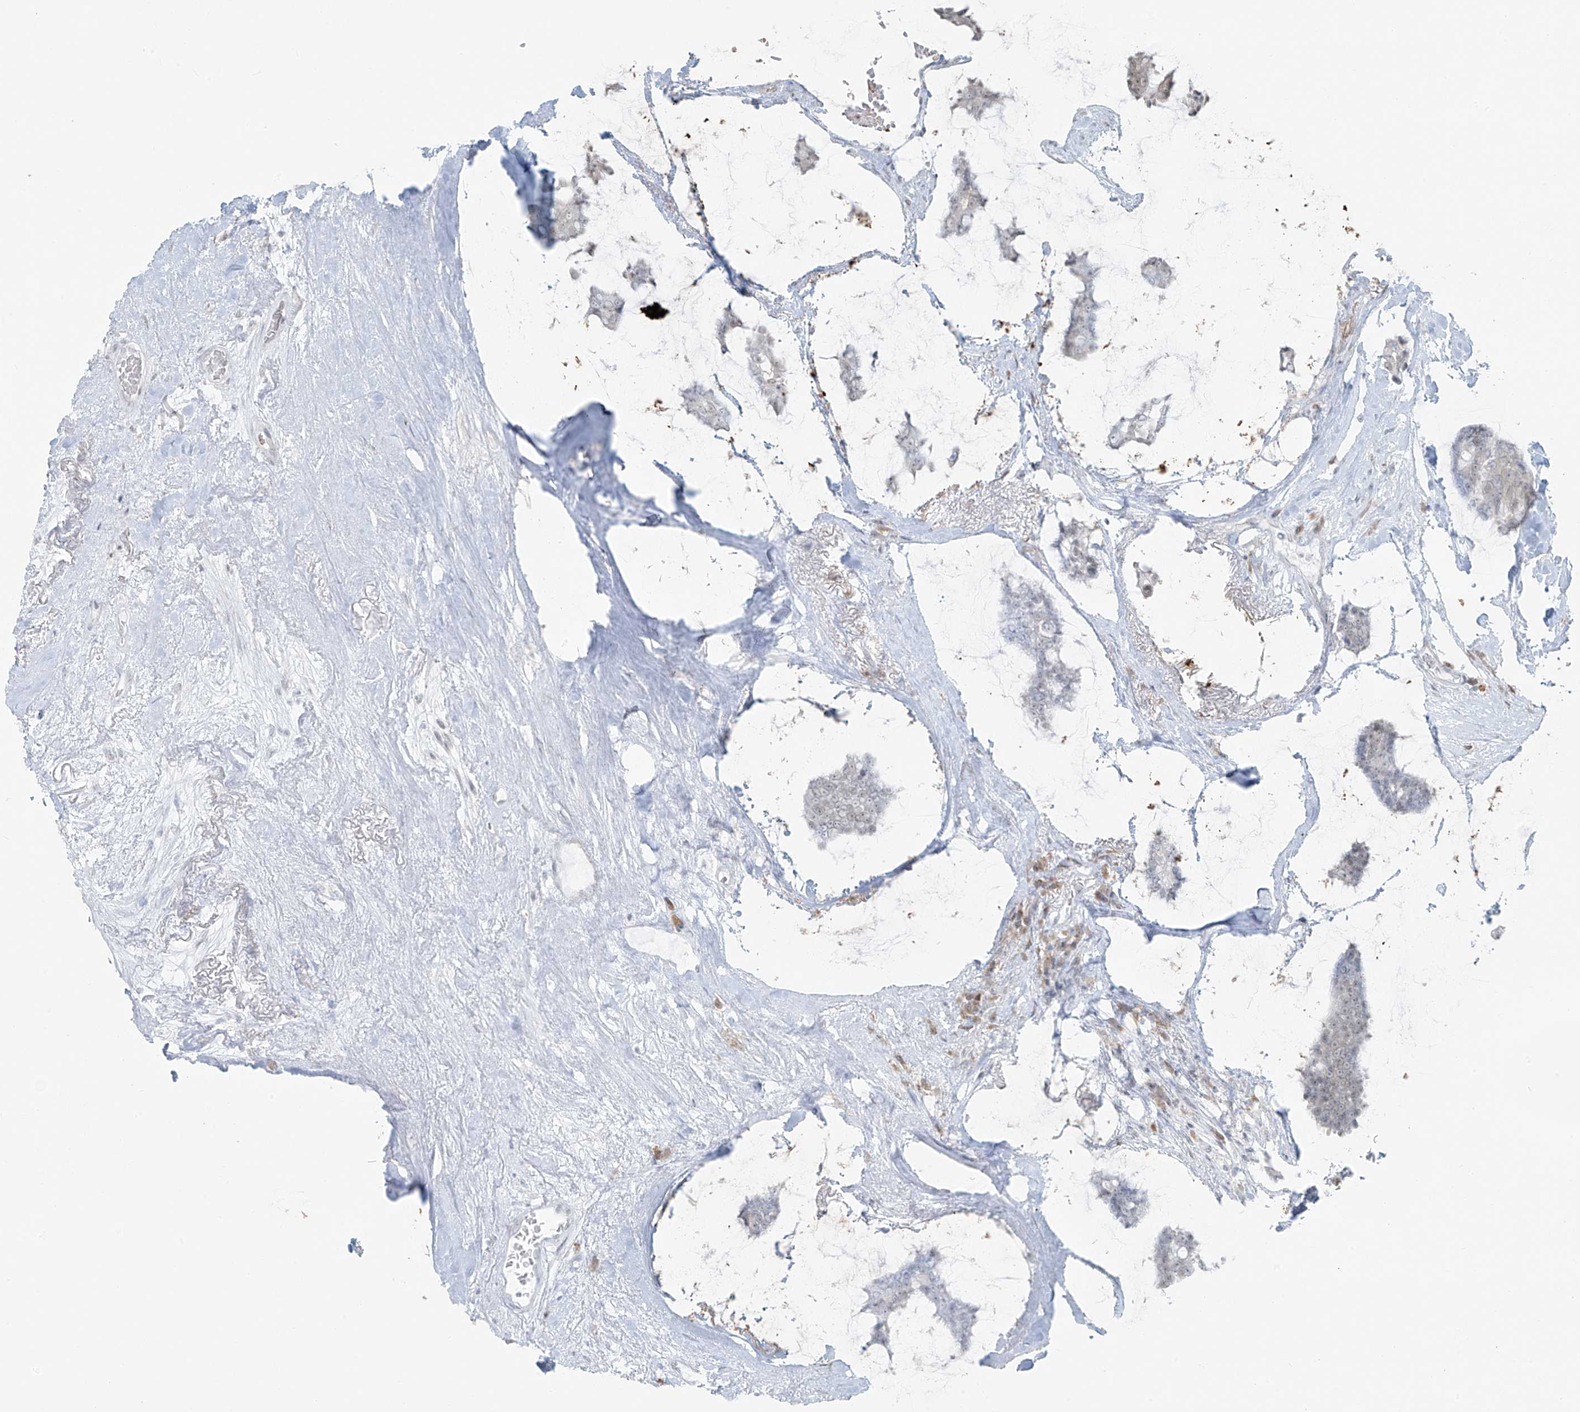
{"staining": {"intensity": "negative", "quantity": "none", "location": "none"}, "tissue": "breast cancer", "cell_type": "Tumor cells", "image_type": "cancer", "snomed": [{"axis": "morphology", "description": "Duct carcinoma"}, {"axis": "topography", "description": "Breast"}], "caption": "IHC micrograph of breast cancer stained for a protein (brown), which shows no positivity in tumor cells. The staining is performed using DAB (3,3'-diaminobenzidine) brown chromogen with nuclei counter-stained in using hematoxylin.", "gene": "TTC22", "patient": {"sex": "female", "age": 93}}